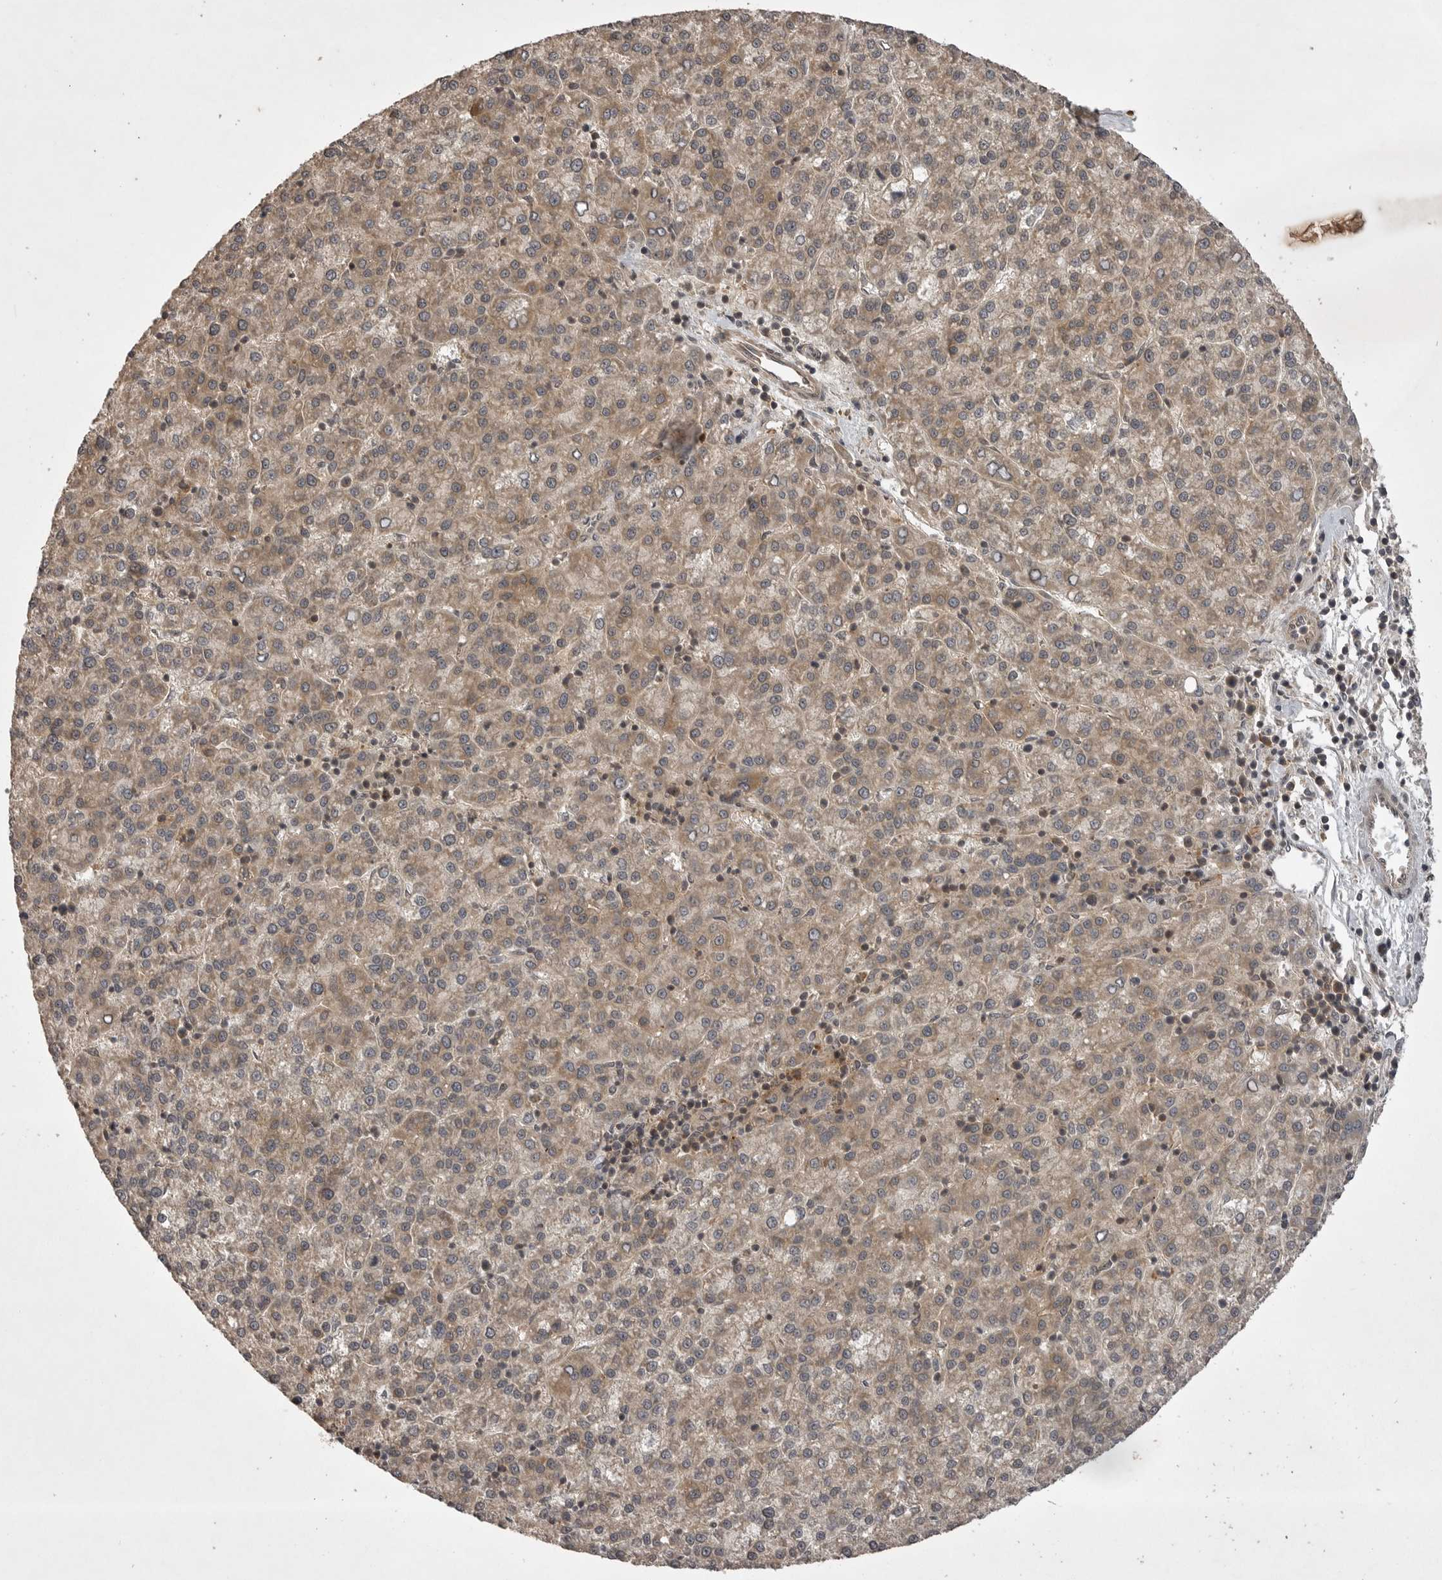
{"staining": {"intensity": "moderate", "quantity": ">75%", "location": "cytoplasmic/membranous"}, "tissue": "liver cancer", "cell_type": "Tumor cells", "image_type": "cancer", "snomed": [{"axis": "morphology", "description": "Carcinoma, Hepatocellular, NOS"}, {"axis": "topography", "description": "Liver"}], "caption": "Approximately >75% of tumor cells in human hepatocellular carcinoma (liver) display moderate cytoplasmic/membranous protein expression as visualized by brown immunohistochemical staining.", "gene": "STK24", "patient": {"sex": "female", "age": 58}}